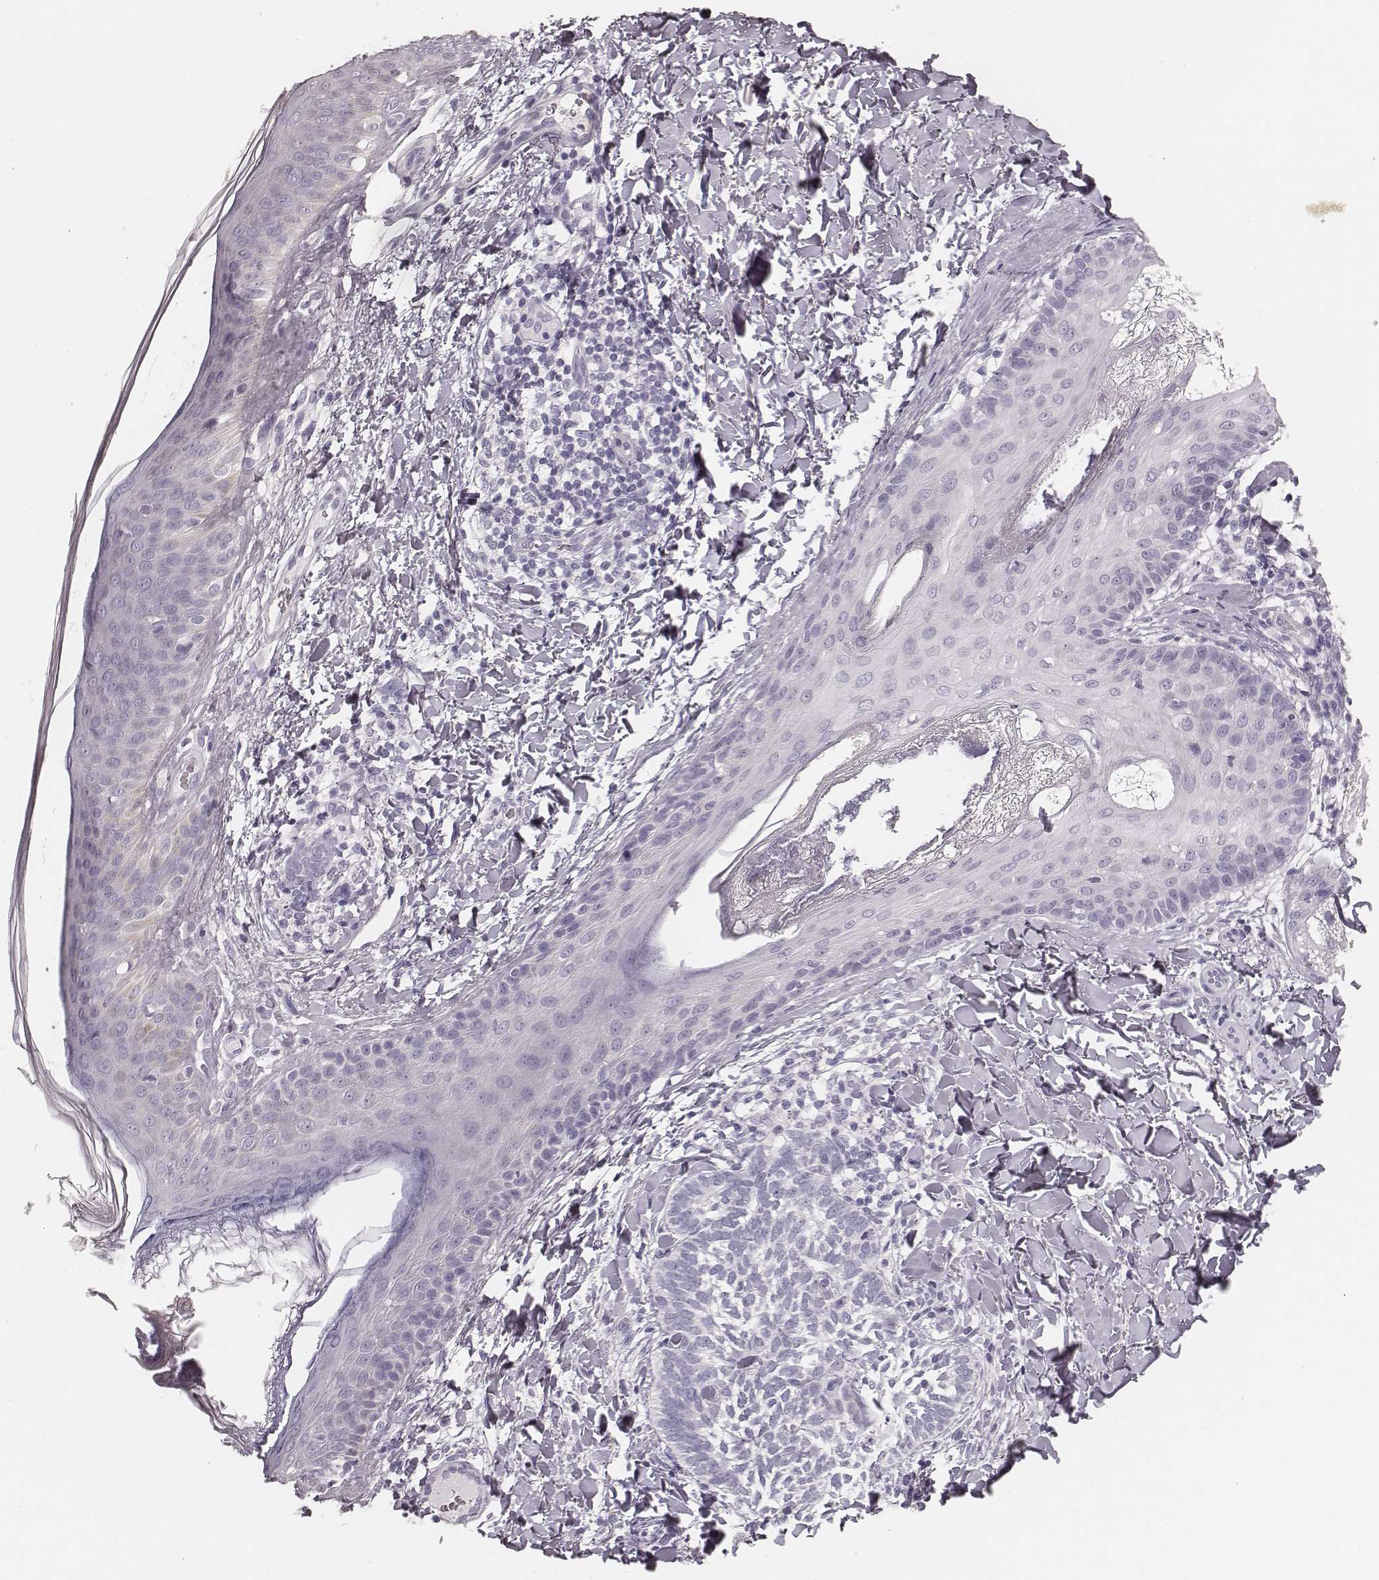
{"staining": {"intensity": "negative", "quantity": "none", "location": "none"}, "tissue": "skin cancer", "cell_type": "Tumor cells", "image_type": "cancer", "snomed": [{"axis": "morphology", "description": "Normal tissue, NOS"}, {"axis": "morphology", "description": "Basal cell carcinoma"}, {"axis": "topography", "description": "Skin"}], "caption": "Skin basal cell carcinoma stained for a protein using immunohistochemistry displays no staining tumor cells.", "gene": "HNF4G", "patient": {"sex": "male", "age": 46}}